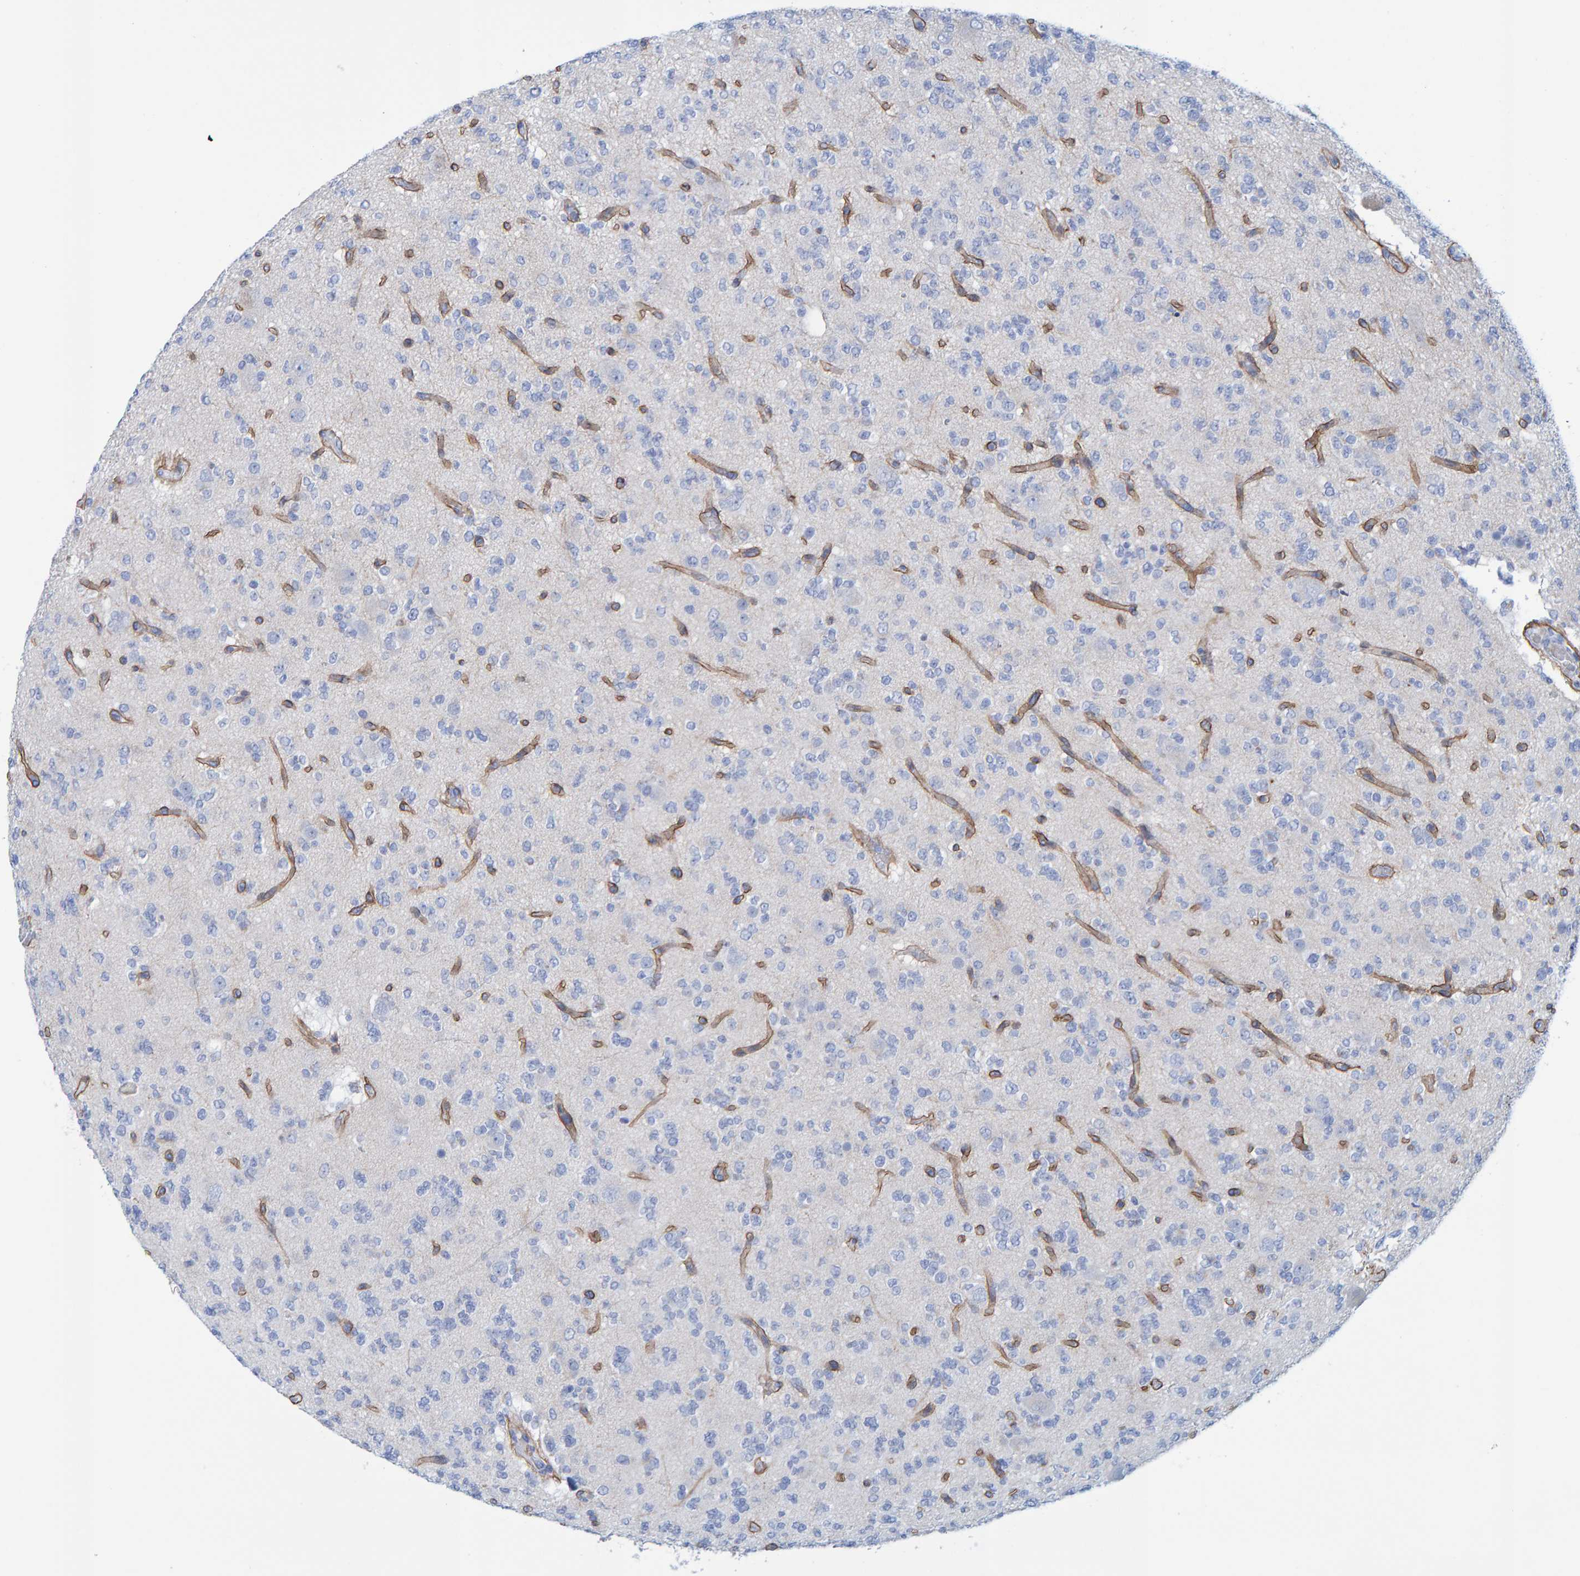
{"staining": {"intensity": "negative", "quantity": "none", "location": "none"}, "tissue": "glioma", "cell_type": "Tumor cells", "image_type": "cancer", "snomed": [{"axis": "morphology", "description": "Glioma, malignant, Low grade"}, {"axis": "topography", "description": "Brain"}], "caption": "Immunohistochemistry (IHC) histopathology image of neoplastic tissue: malignant glioma (low-grade) stained with DAB (3,3'-diaminobenzidine) shows no significant protein positivity in tumor cells.", "gene": "JAKMIP3", "patient": {"sex": "male", "age": 38}}